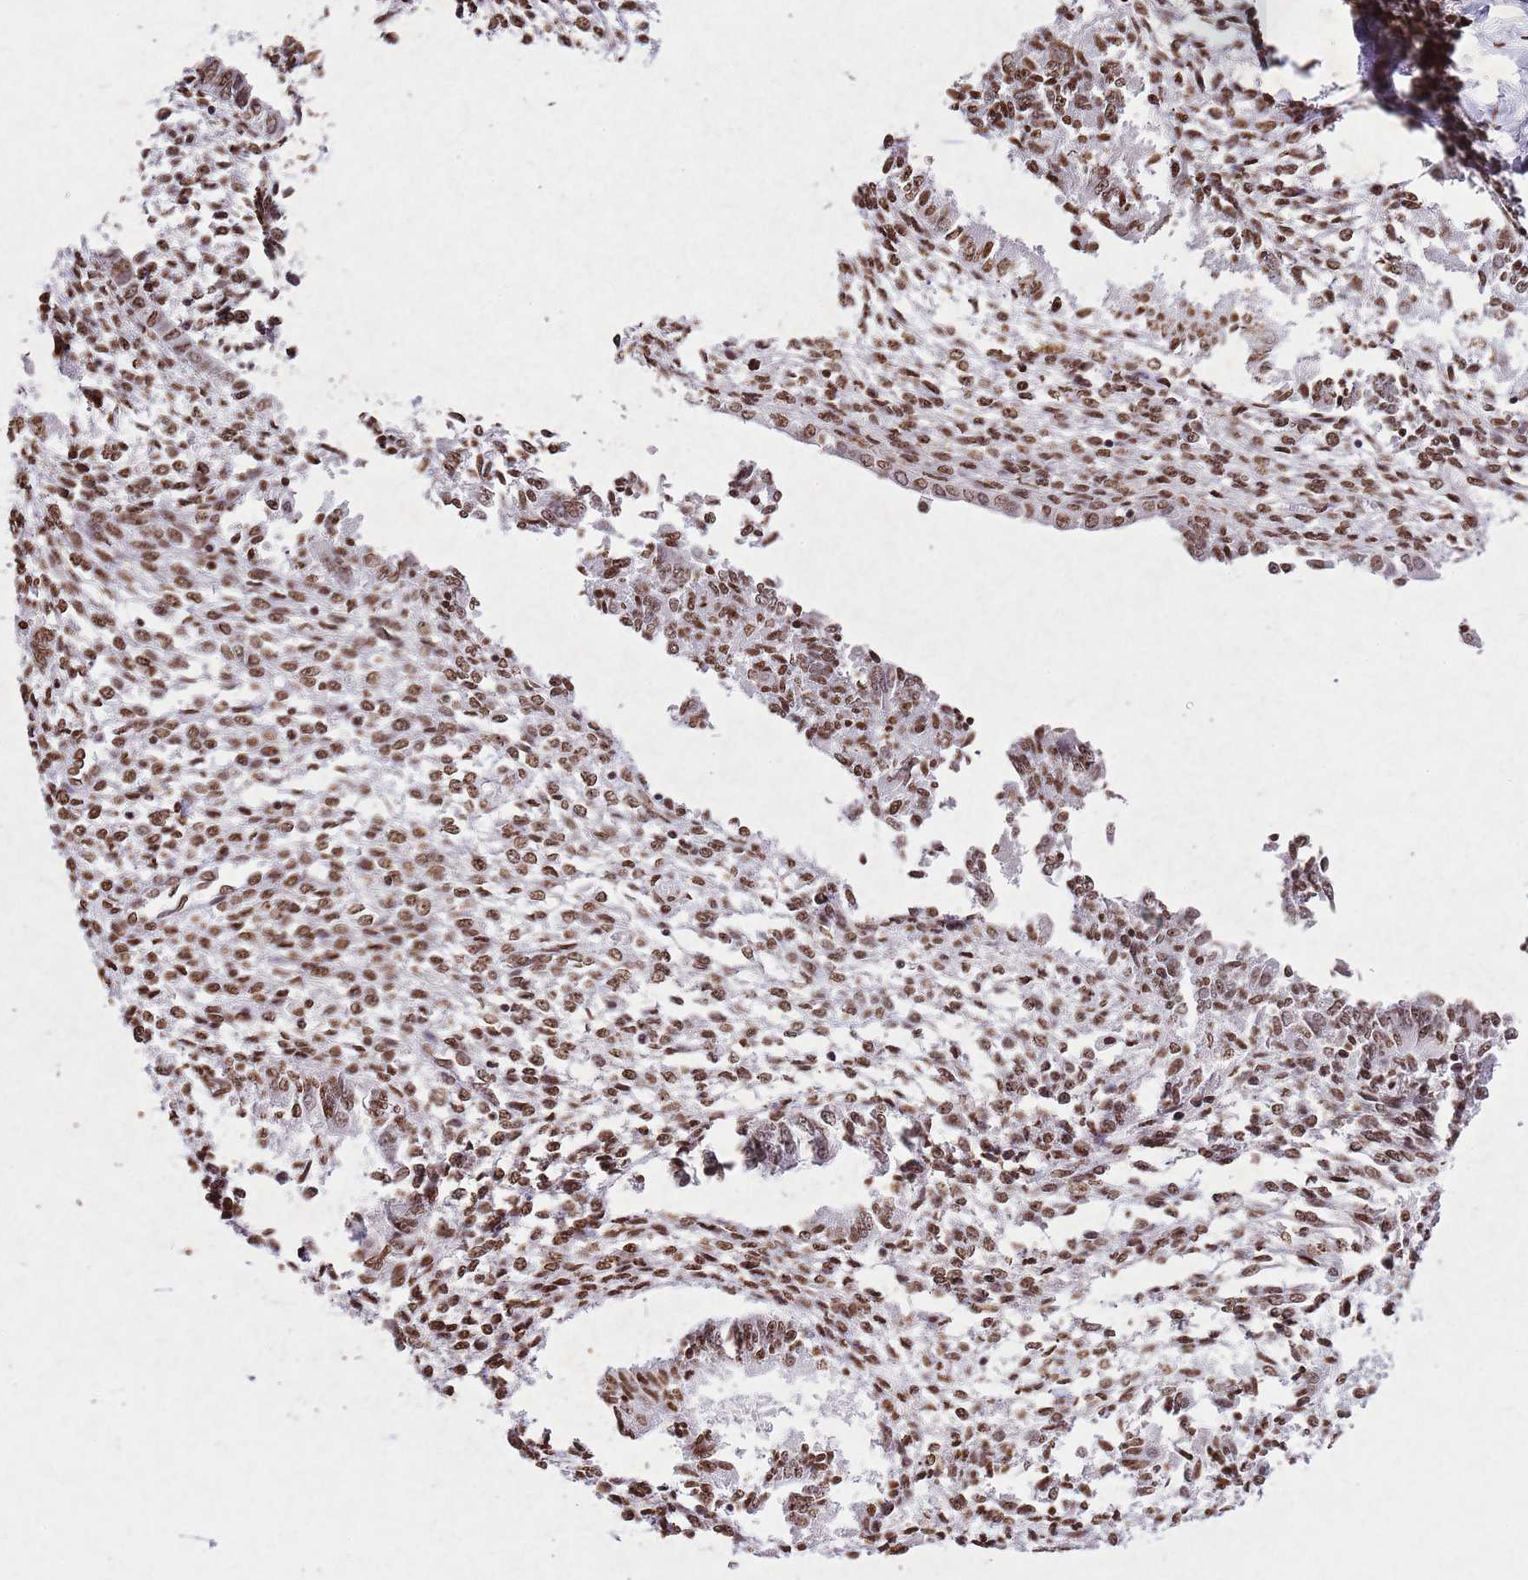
{"staining": {"intensity": "moderate", "quantity": ">75%", "location": "nuclear"}, "tissue": "endometrium", "cell_type": "Cells in endometrial stroma", "image_type": "normal", "snomed": [{"axis": "morphology", "description": "Normal tissue, NOS"}, {"axis": "topography", "description": "Uterus"}, {"axis": "topography", "description": "Endometrium"}], "caption": "Brown immunohistochemical staining in benign endometrium shows moderate nuclear staining in about >75% of cells in endometrial stroma.", "gene": "BMAL1", "patient": {"sex": "female", "age": 48}}